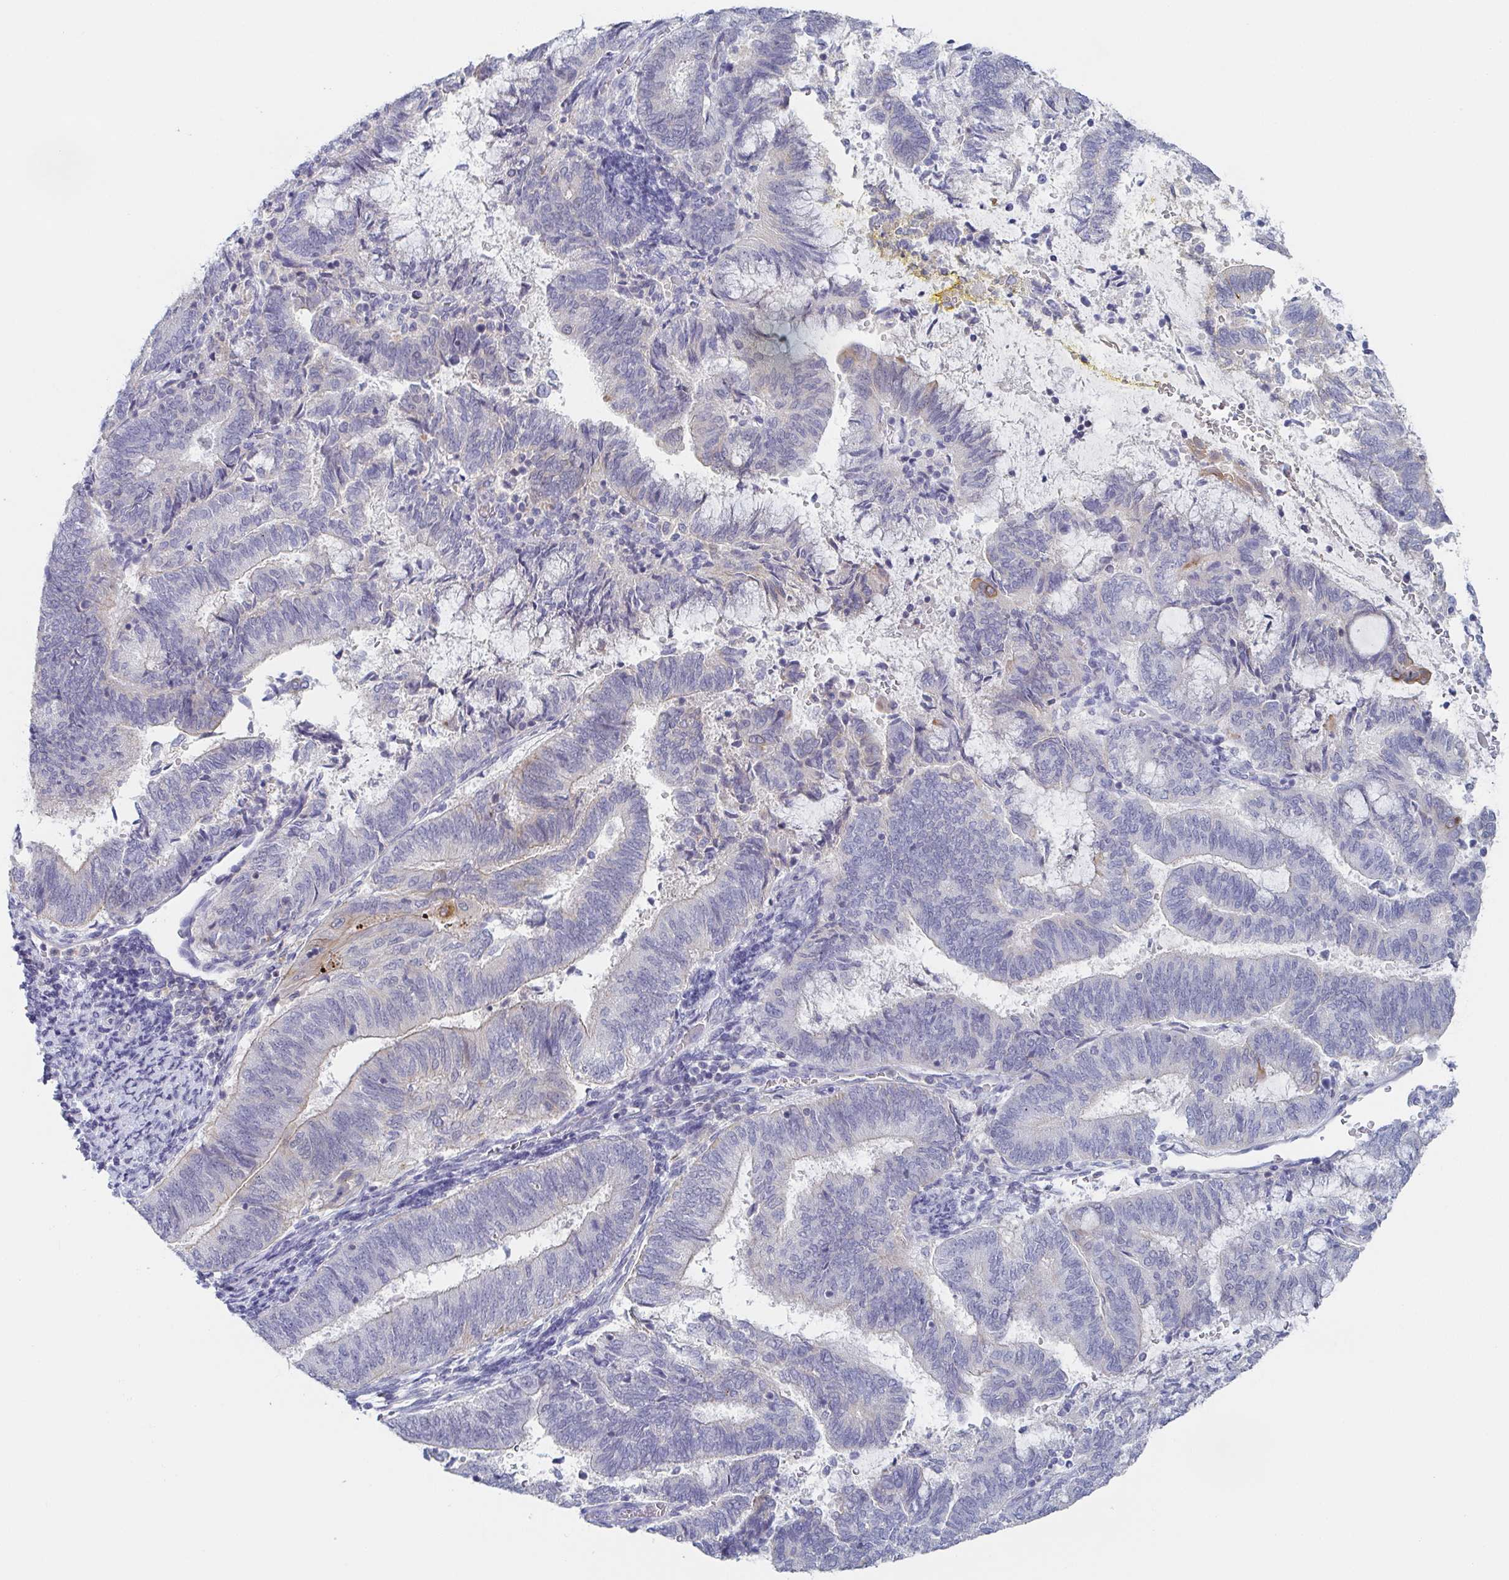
{"staining": {"intensity": "negative", "quantity": "none", "location": "none"}, "tissue": "endometrial cancer", "cell_type": "Tumor cells", "image_type": "cancer", "snomed": [{"axis": "morphology", "description": "Adenocarcinoma, NOS"}, {"axis": "topography", "description": "Endometrium"}], "caption": "Endometrial cancer was stained to show a protein in brown. There is no significant positivity in tumor cells.", "gene": "RHOV", "patient": {"sex": "female", "age": 65}}